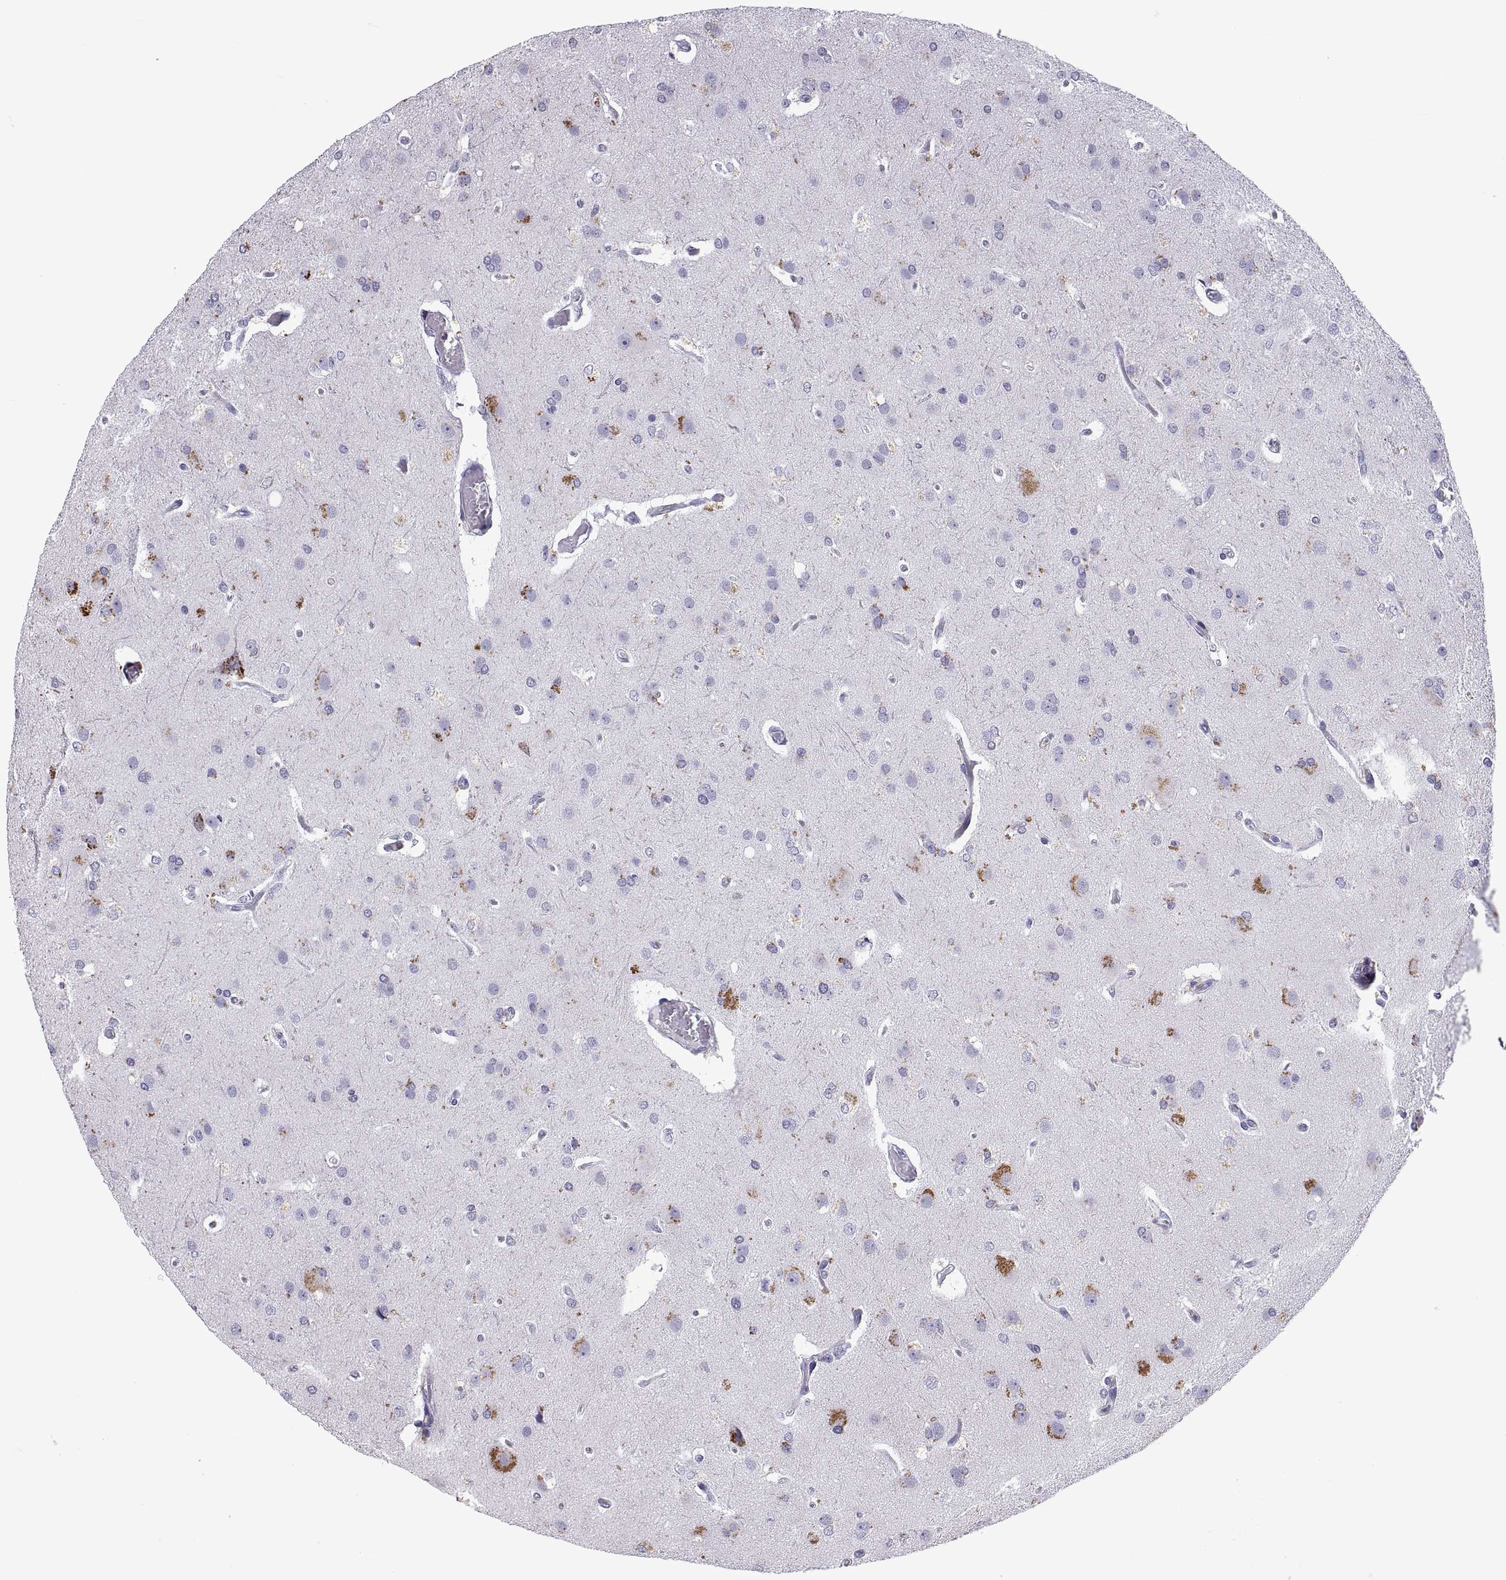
{"staining": {"intensity": "negative", "quantity": "none", "location": "none"}, "tissue": "glioma", "cell_type": "Tumor cells", "image_type": "cancer", "snomed": [{"axis": "morphology", "description": "Glioma, malignant, High grade"}, {"axis": "topography", "description": "Brain"}], "caption": "Human malignant high-grade glioma stained for a protein using IHC displays no positivity in tumor cells.", "gene": "RGS19", "patient": {"sex": "male", "age": 68}}